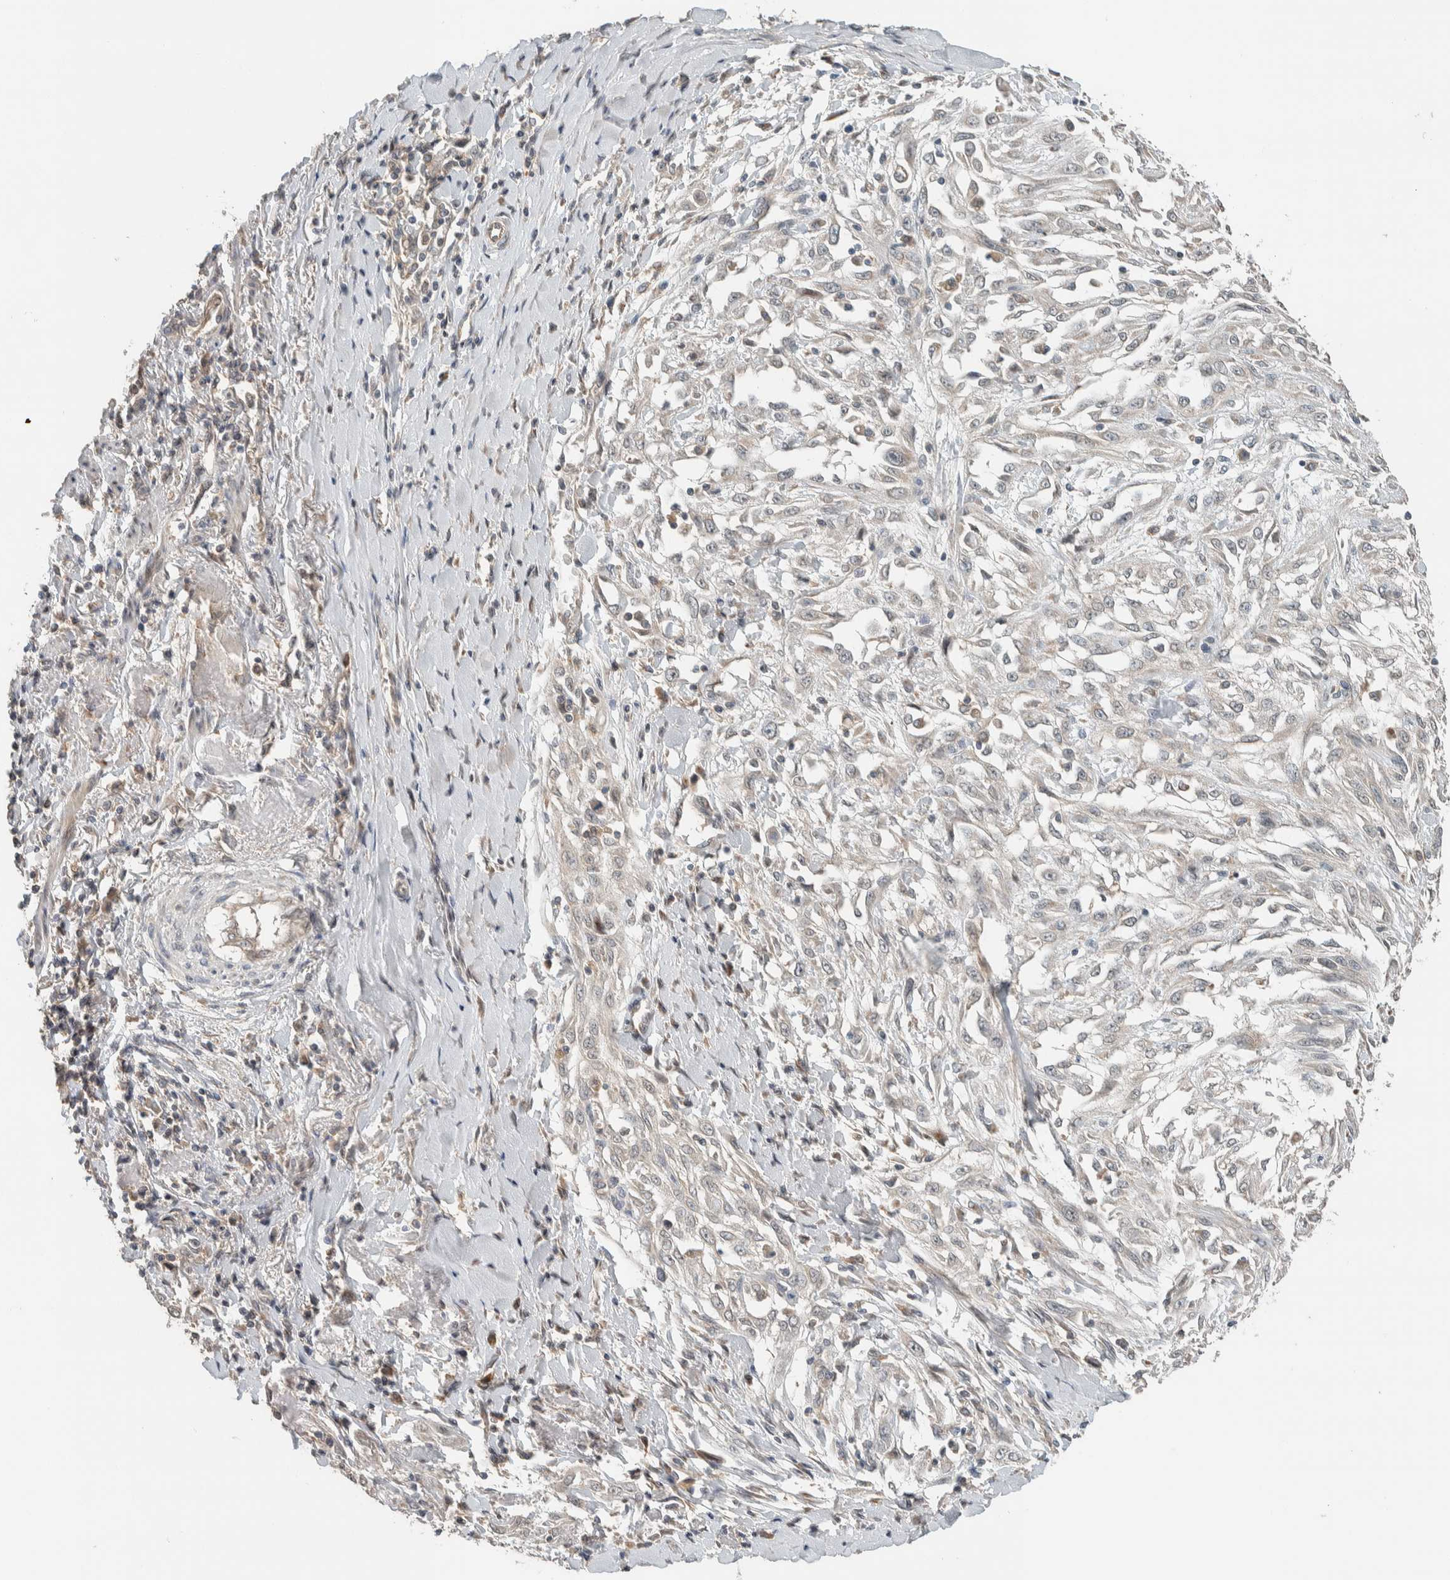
{"staining": {"intensity": "negative", "quantity": "none", "location": "none"}, "tissue": "skin cancer", "cell_type": "Tumor cells", "image_type": "cancer", "snomed": [{"axis": "morphology", "description": "Squamous cell carcinoma, NOS"}, {"axis": "morphology", "description": "Squamous cell carcinoma, metastatic, NOS"}, {"axis": "topography", "description": "Skin"}, {"axis": "topography", "description": "Lymph node"}], "caption": "IHC image of neoplastic tissue: skin squamous cell carcinoma stained with DAB demonstrates no significant protein expression in tumor cells.", "gene": "NBR1", "patient": {"sex": "male", "age": 75}}